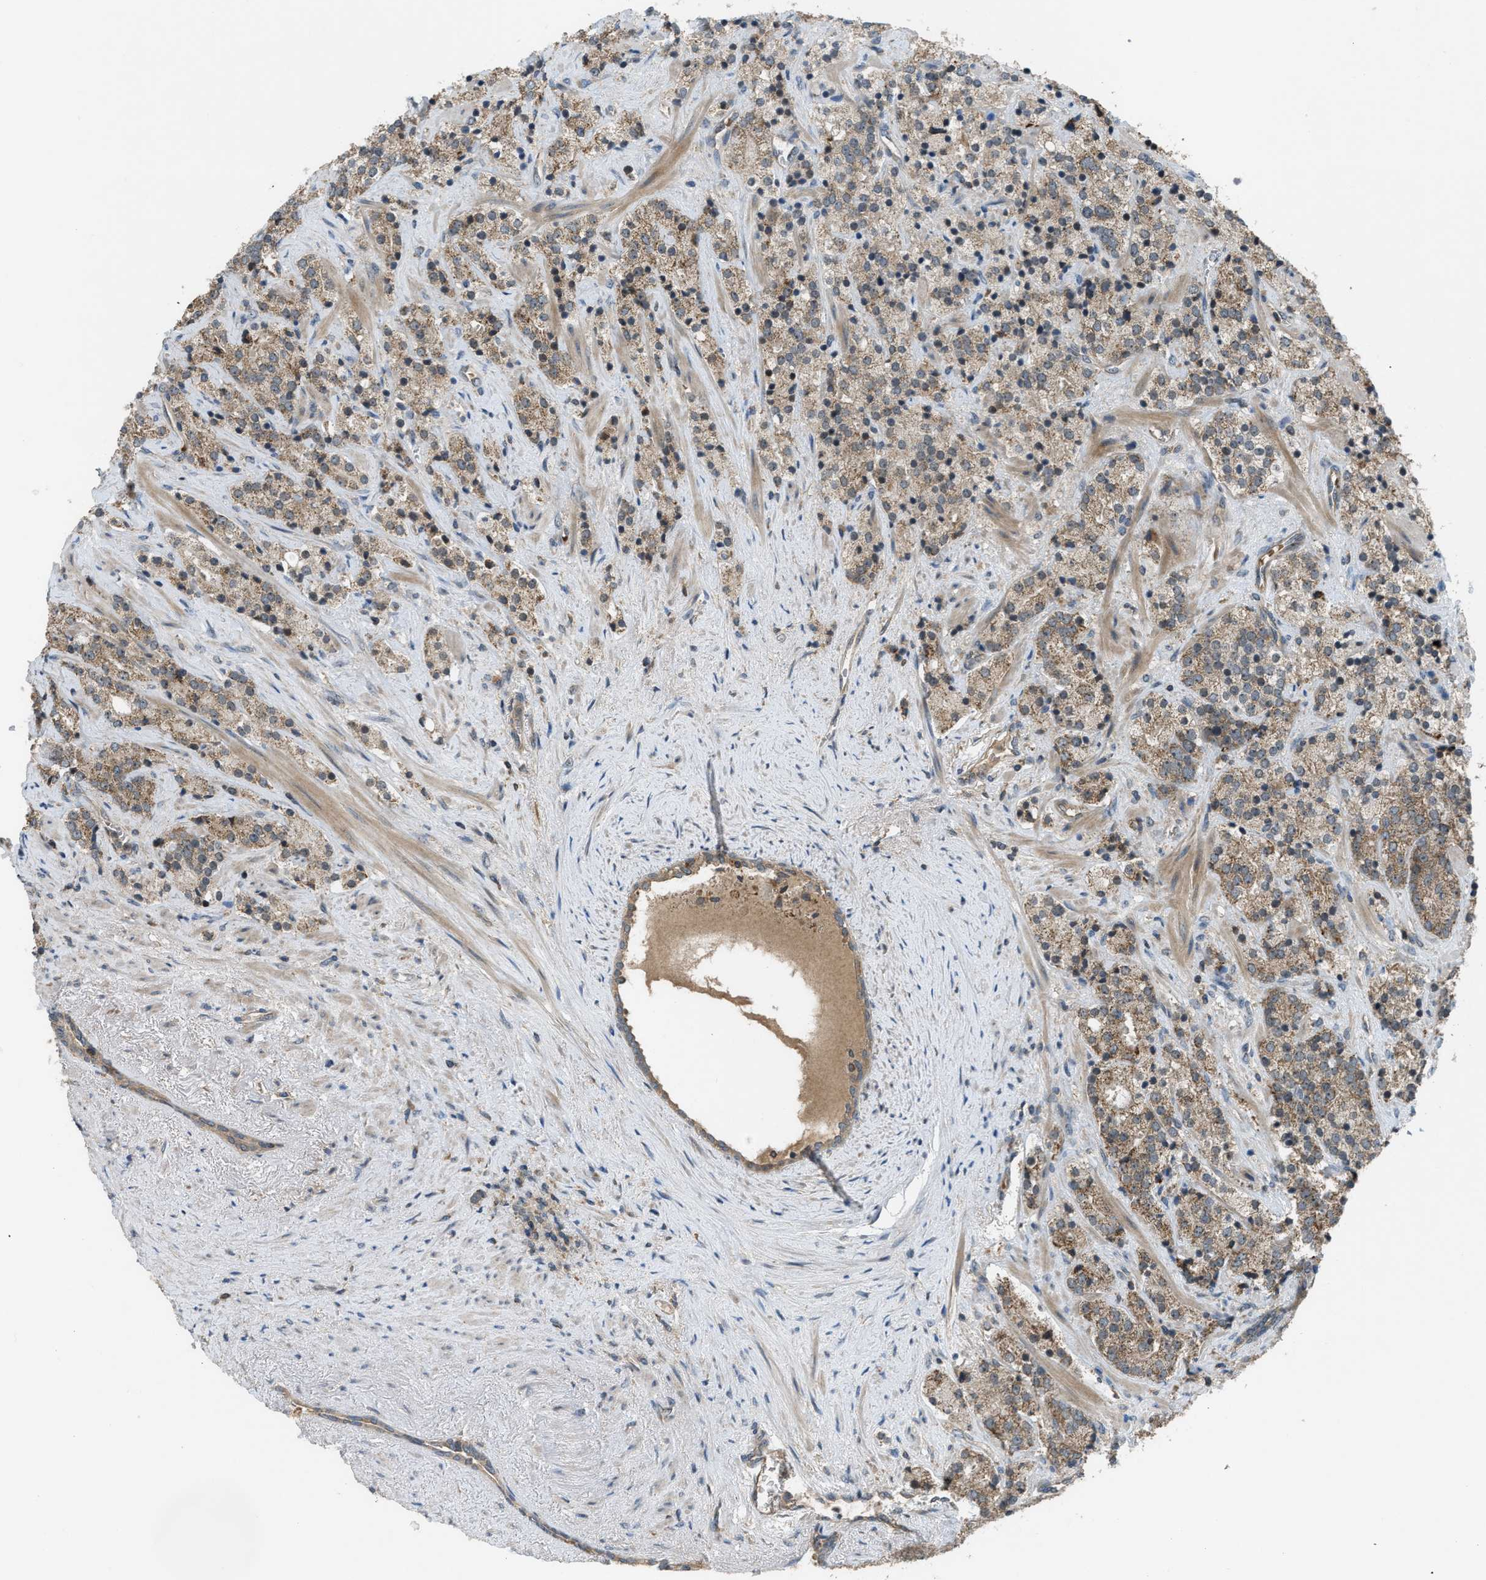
{"staining": {"intensity": "moderate", "quantity": ">75%", "location": "cytoplasmic/membranous"}, "tissue": "prostate cancer", "cell_type": "Tumor cells", "image_type": "cancer", "snomed": [{"axis": "morphology", "description": "Adenocarcinoma, High grade"}, {"axis": "topography", "description": "Prostate"}], "caption": "Immunohistochemistry (IHC) of prostate cancer (adenocarcinoma (high-grade)) displays medium levels of moderate cytoplasmic/membranous staining in approximately >75% of tumor cells. The staining was performed using DAB, with brown indicating positive protein expression. Nuclei are stained blue with hematoxylin.", "gene": "ZNF71", "patient": {"sex": "male", "age": 71}}